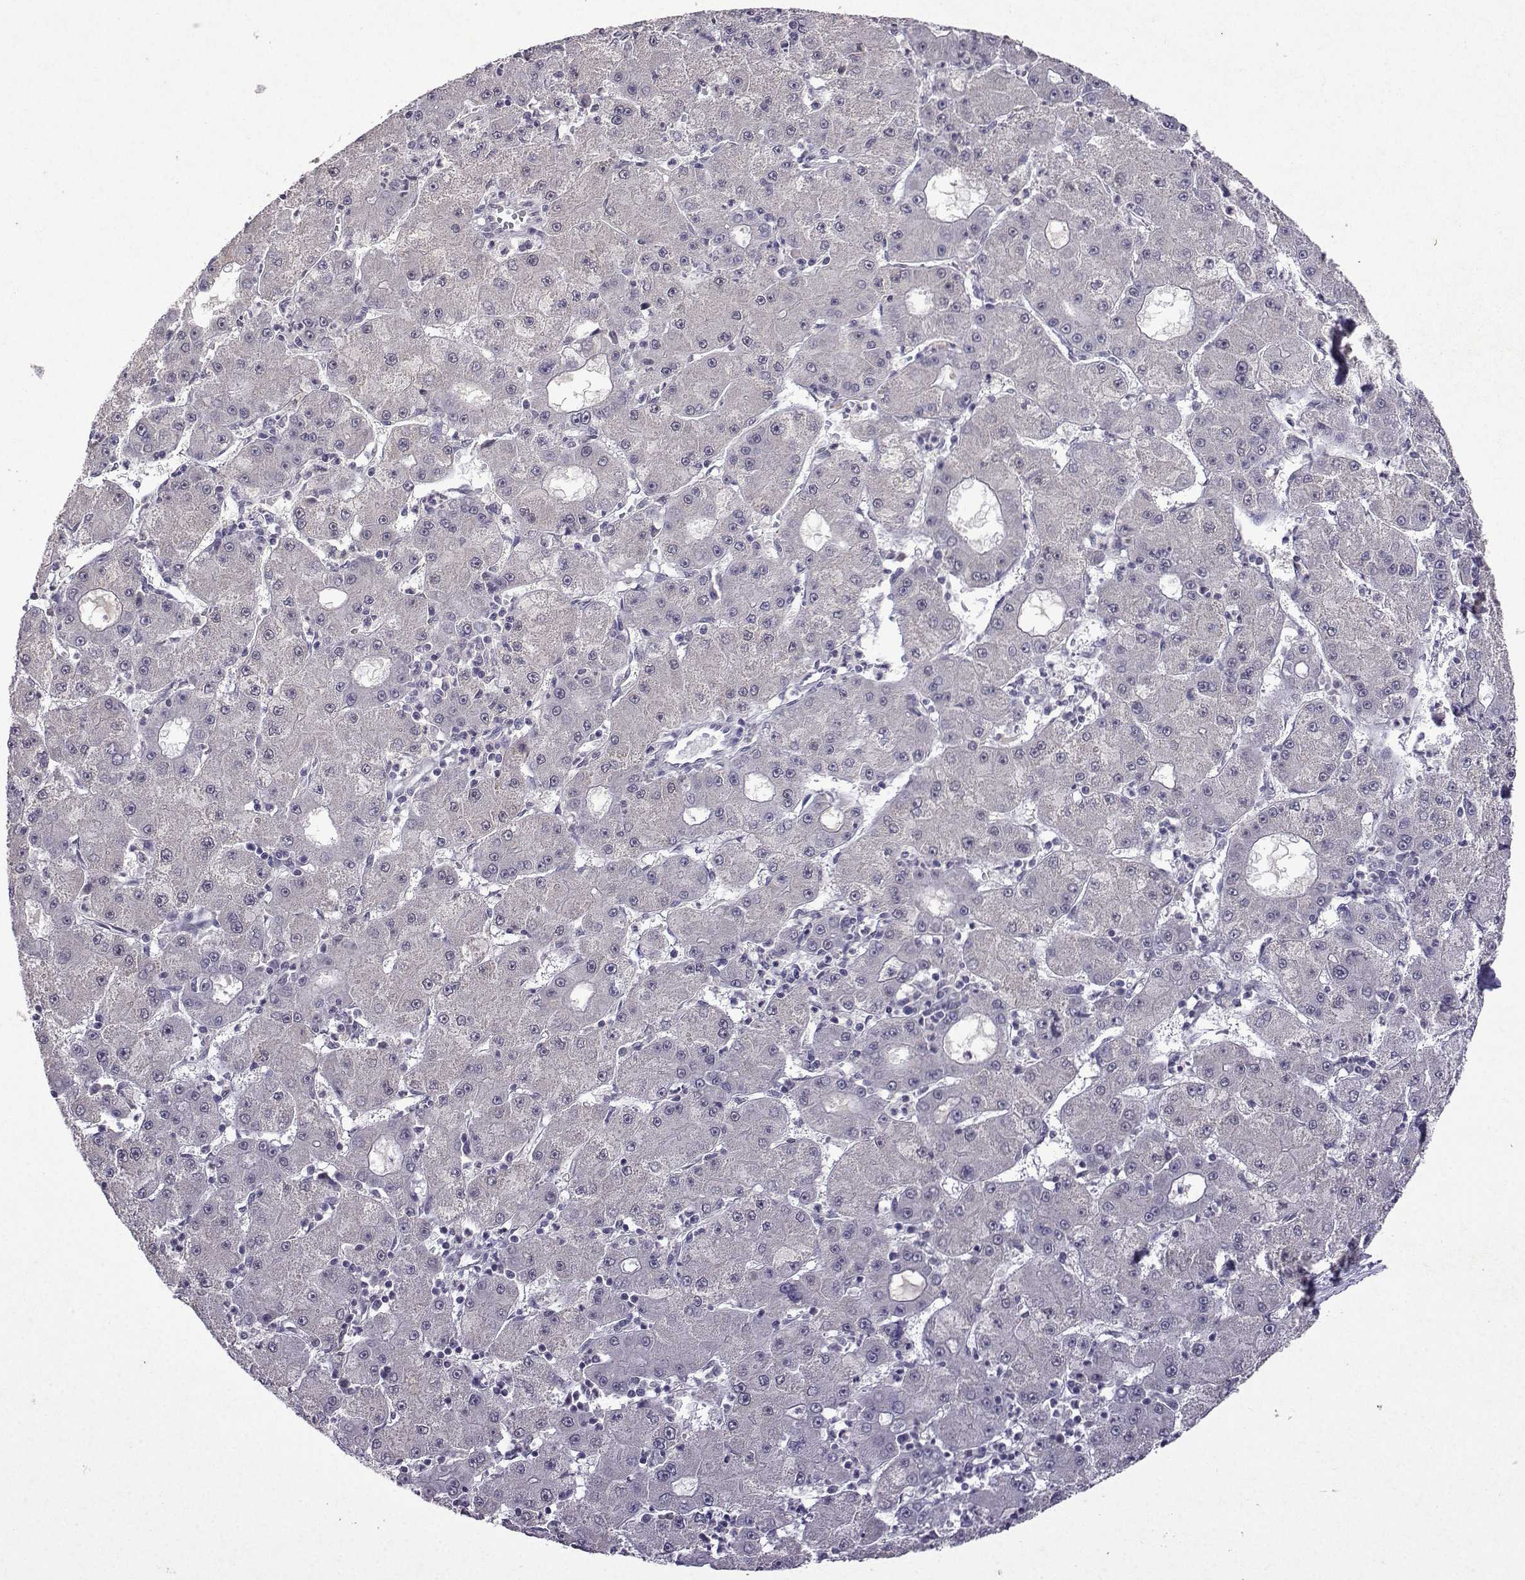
{"staining": {"intensity": "negative", "quantity": "none", "location": "none"}, "tissue": "liver cancer", "cell_type": "Tumor cells", "image_type": "cancer", "snomed": [{"axis": "morphology", "description": "Carcinoma, Hepatocellular, NOS"}, {"axis": "topography", "description": "Liver"}], "caption": "DAB (3,3'-diaminobenzidine) immunohistochemical staining of human liver hepatocellular carcinoma displays no significant positivity in tumor cells.", "gene": "CCL28", "patient": {"sex": "male", "age": 73}}